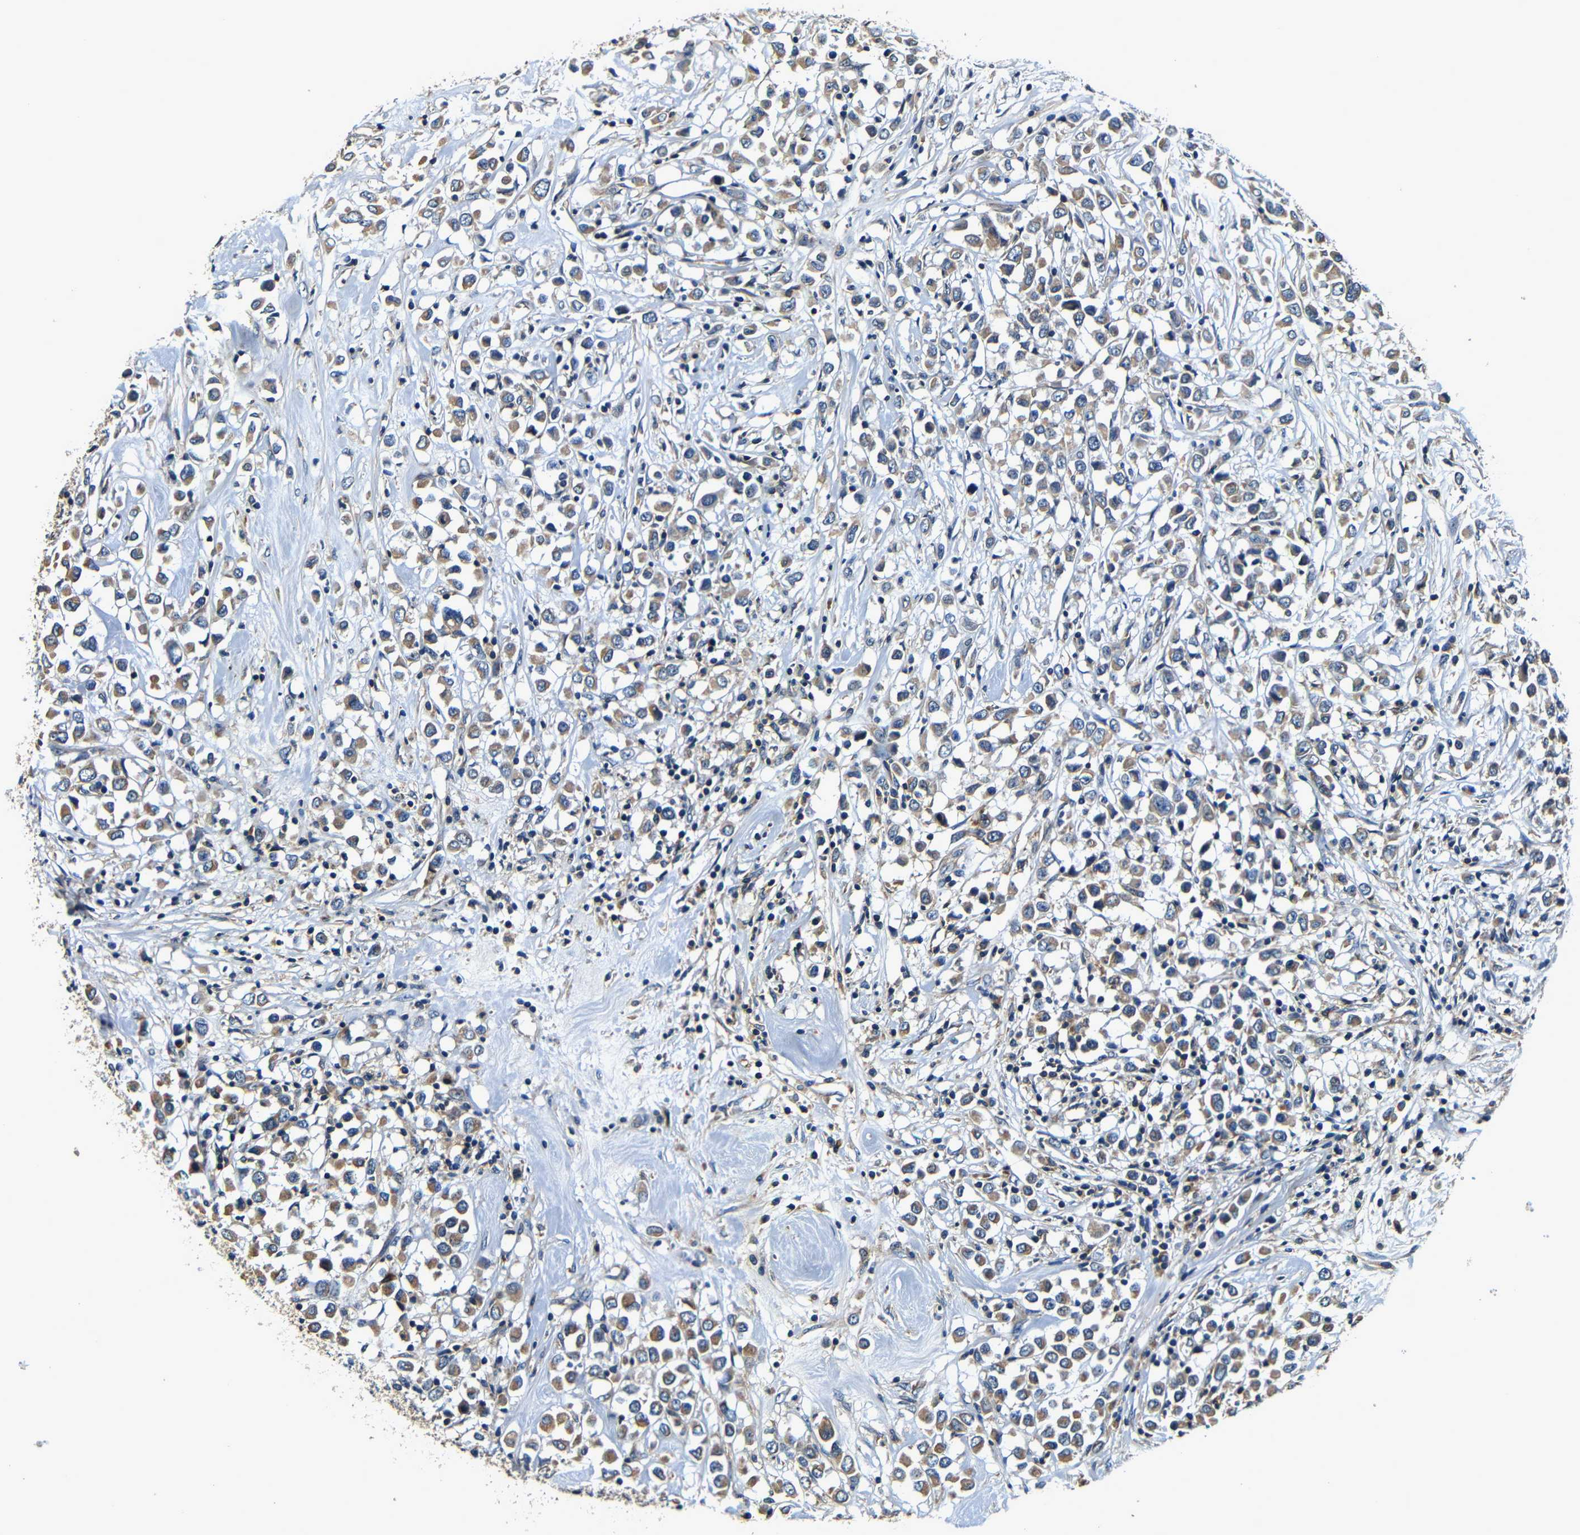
{"staining": {"intensity": "moderate", "quantity": ">75%", "location": "cytoplasmic/membranous"}, "tissue": "breast cancer", "cell_type": "Tumor cells", "image_type": "cancer", "snomed": [{"axis": "morphology", "description": "Duct carcinoma"}, {"axis": "topography", "description": "Breast"}], "caption": "Human invasive ductal carcinoma (breast) stained with a protein marker demonstrates moderate staining in tumor cells.", "gene": "MTX1", "patient": {"sex": "female", "age": 61}}